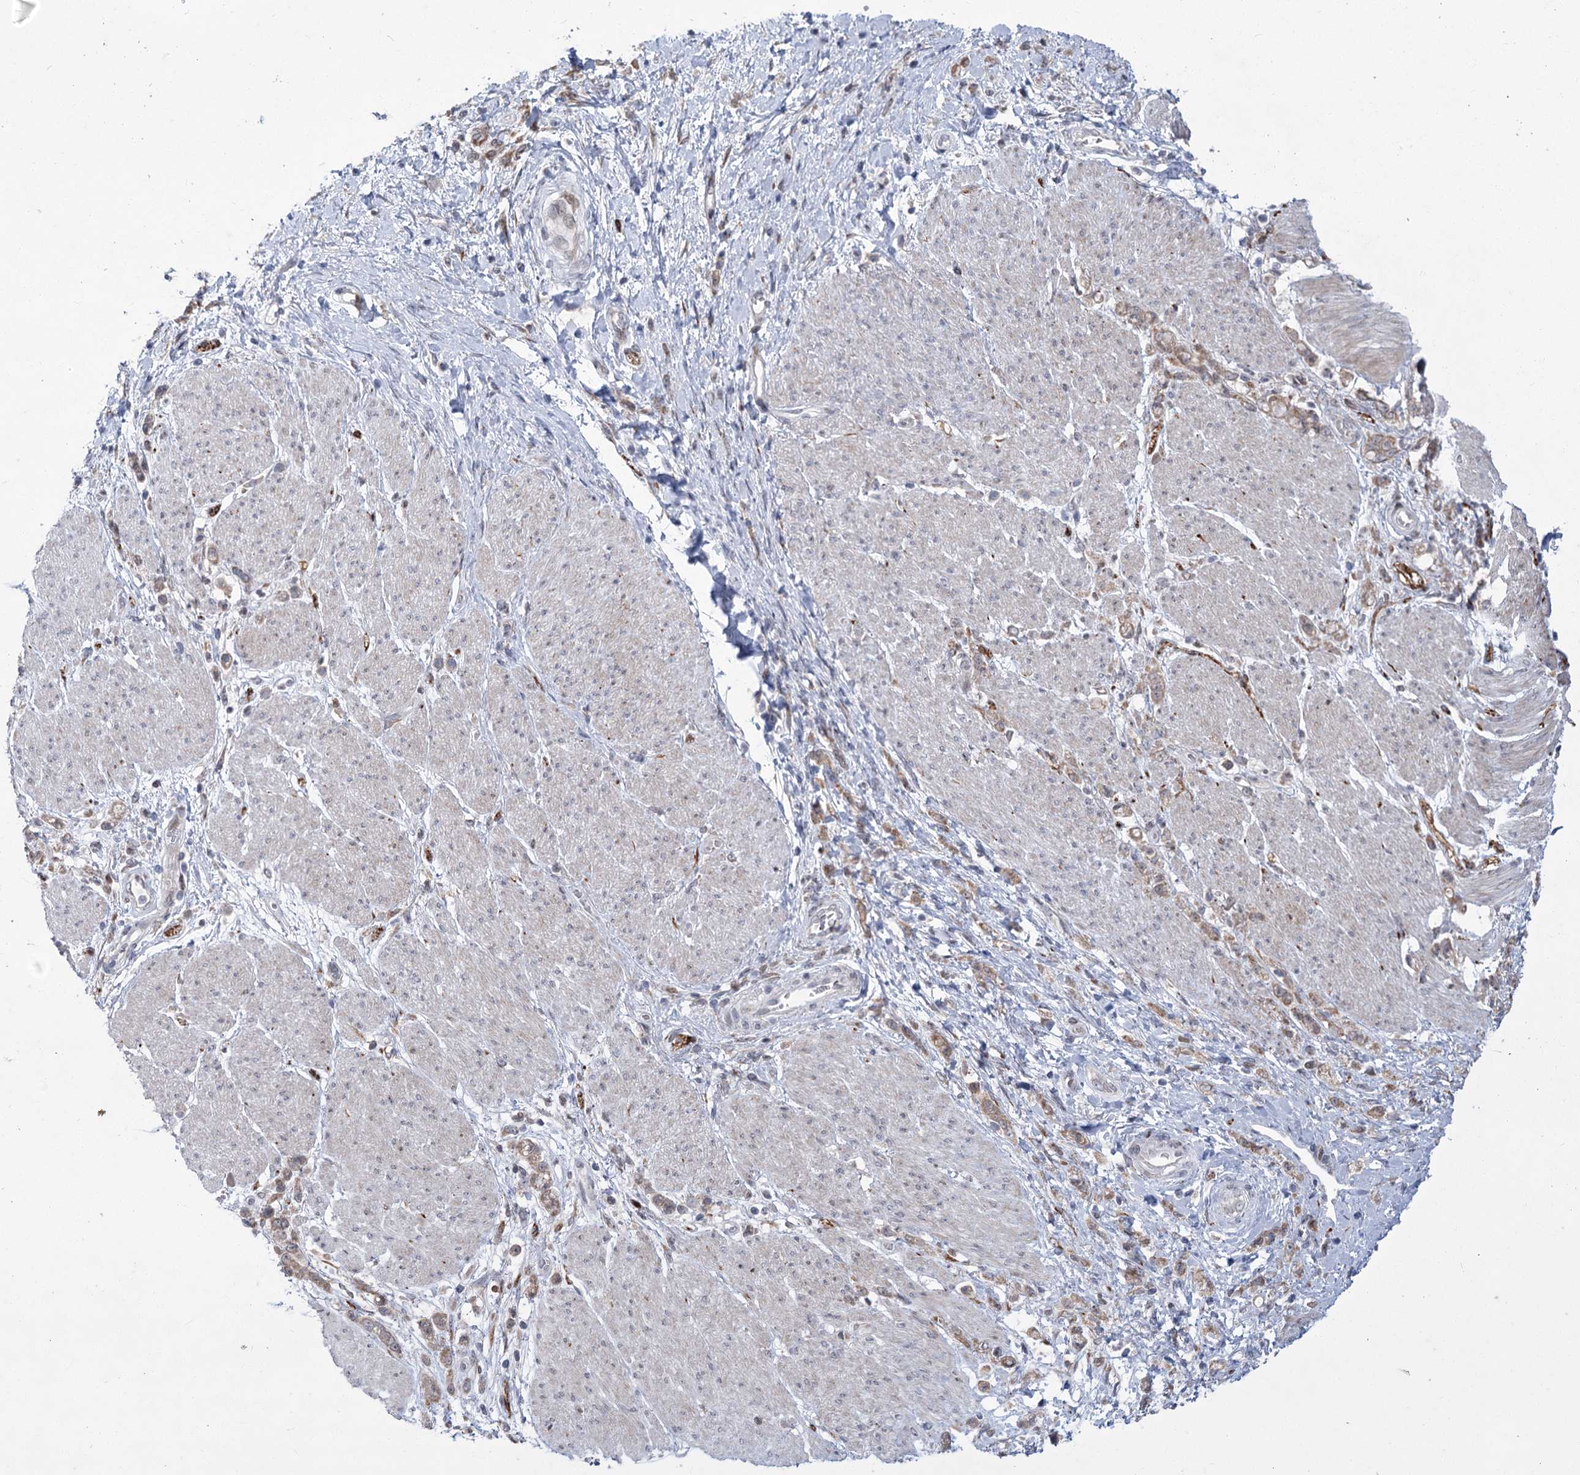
{"staining": {"intensity": "weak", "quantity": ">75%", "location": "cytoplasmic/membranous"}, "tissue": "stomach cancer", "cell_type": "Tumor cells", "image_type": "cancer", "snomed": [{"axis": "morphology", "description": "Adenocarcinoma, NOS"}, {"axis": "topography", "description": "Stomach"}], "caption": "Human stomach cancer stained for a protein (brown) displays weak cytoplasmic/membranous positive expression in approximately >75% of tumor cells.", "gene": "GCNT4", "patient": {"sex": "female", "age": 60}}